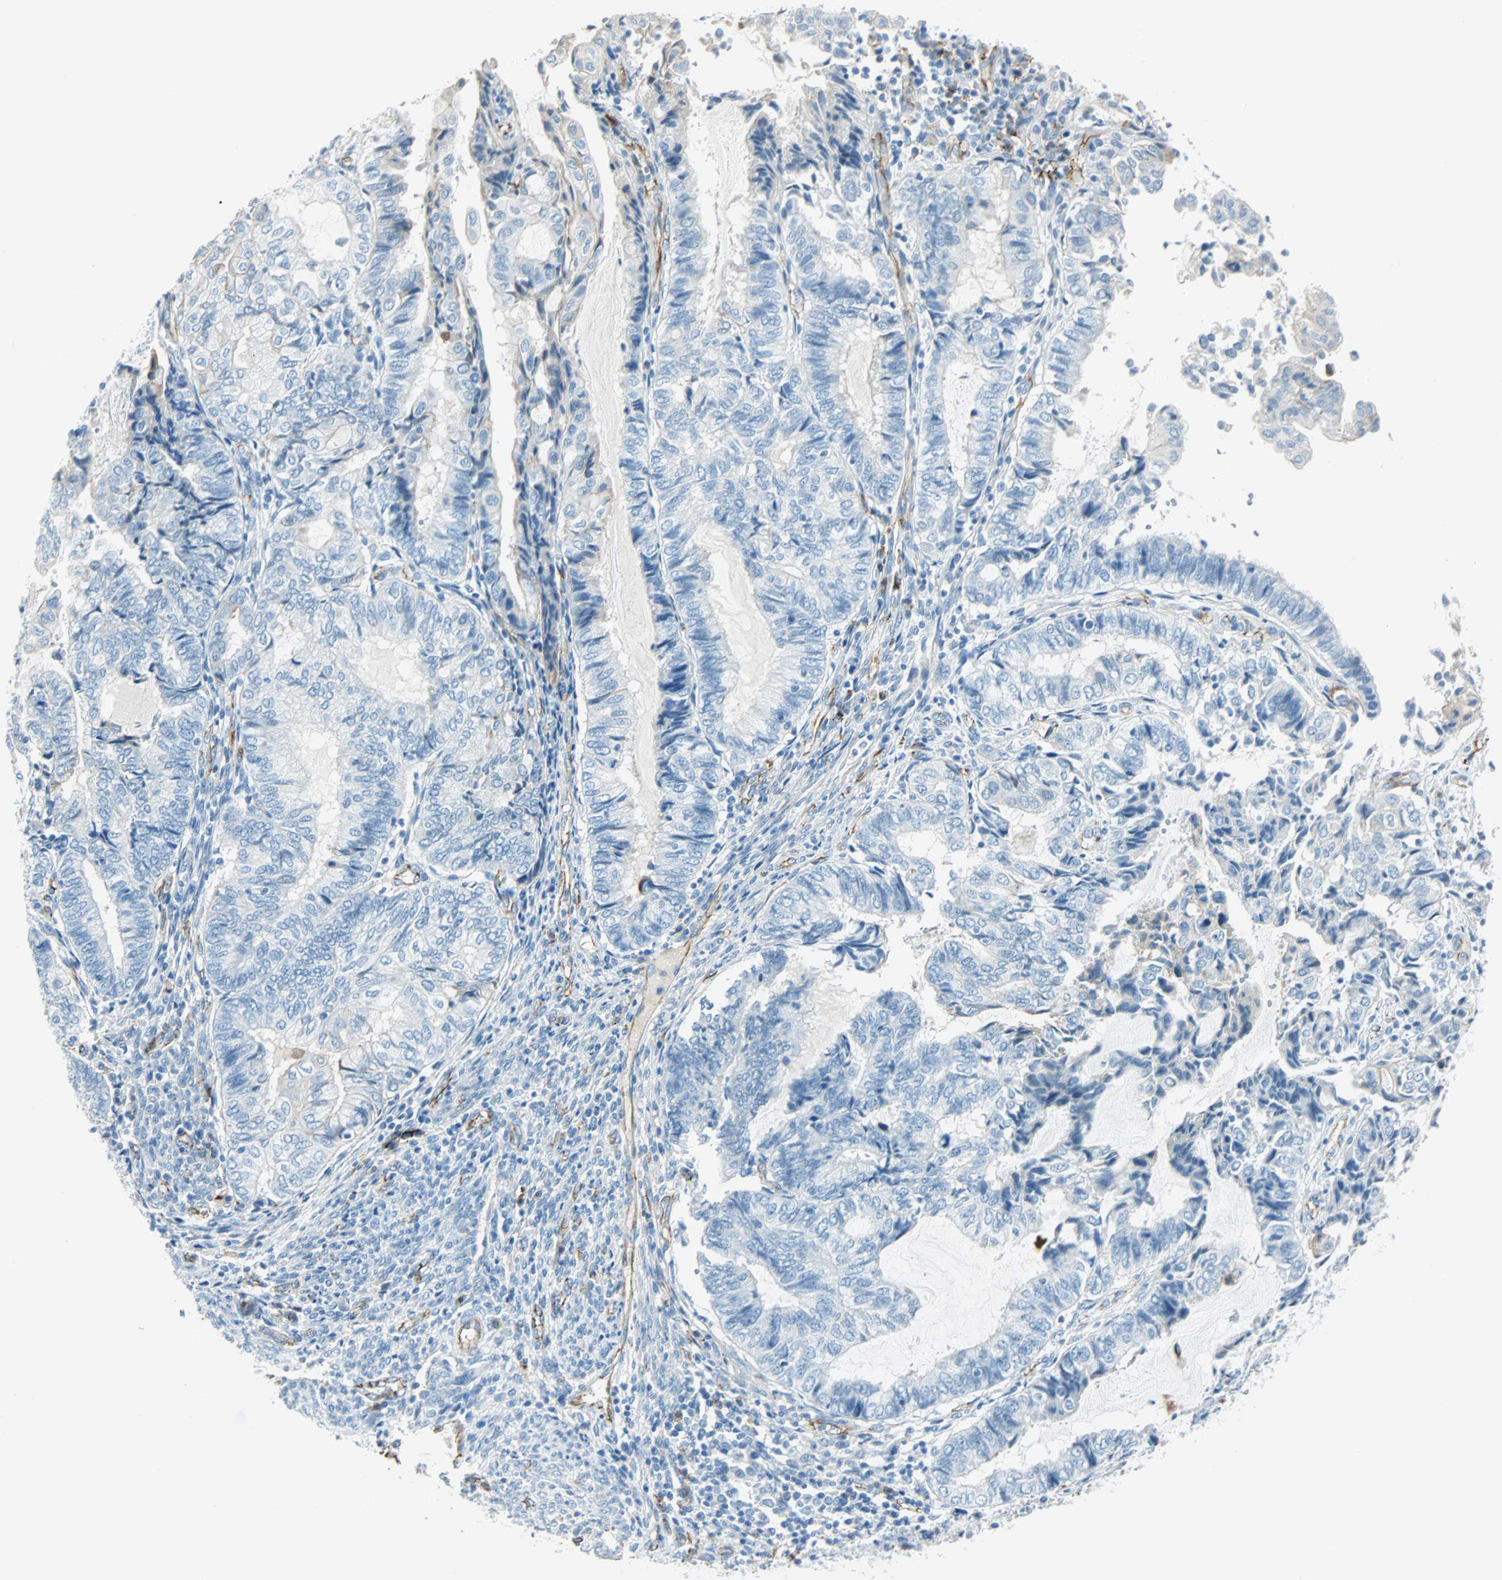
{"staining": {"intensity": "weak", "quantity": "<25%", "location": "cytoplasmic/membranous"}, "tissue": "endometrial cancer", "cell_type": "Tumor cells", "image_type": "cancer", "snomed": [{"axis": "morphology", "description": "Adenocarcinoma, NOS"}, {"axis": "topography", "description": "Uterus"}, {"axis": "topography", "description": "Endometrium"}], "caption": "Immunohistochemistry (IHC) photomicrograph of human adenocarcinoma (endometrial) stained for a protein (brown), which exhibits no expression in tumor cells.", "gene": "VPS9D1", "patient": {"sex": "female", "age": 70}}